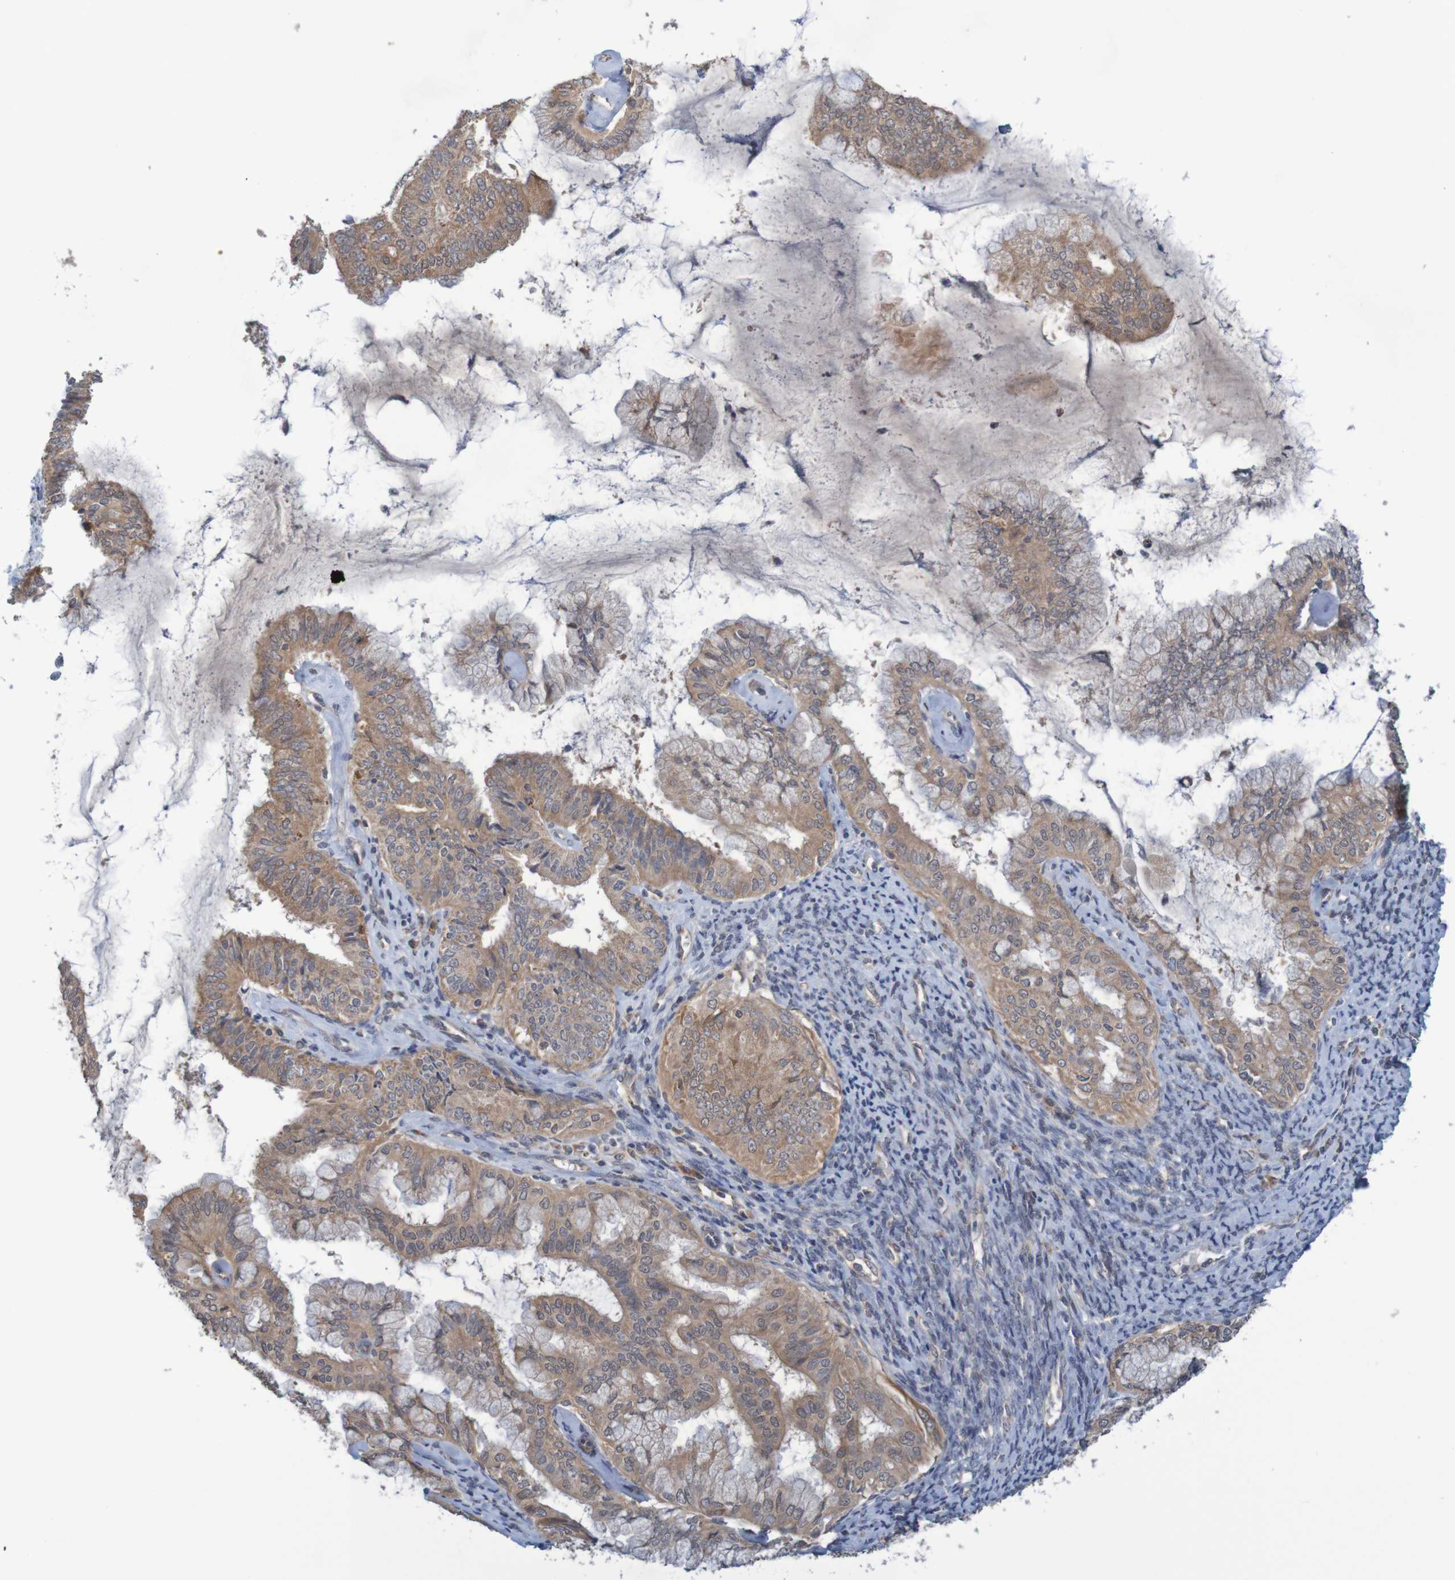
{"staining": {"intensity": "weak", "quantity": ">75%", "location": "cytoplasmic/membranous"}, "tissue": "endometrial cancer", "cell_type": "Tumor cells", "image_type": "cancer", "snomed": [{"axis": "morphology", "description": "Adenocarcinoma, NOS"}, {"axis": "topography", "description": "Endometrium"}], "caption": "Weak cytoplasmic/membranous expression for a protein is appreciated in approximately >75% of tumor cells of endometrial cancer using immunohistochemistry (IHC).", "gene": "ANKK1", "patient": {"sex": "female", "age": 63}}